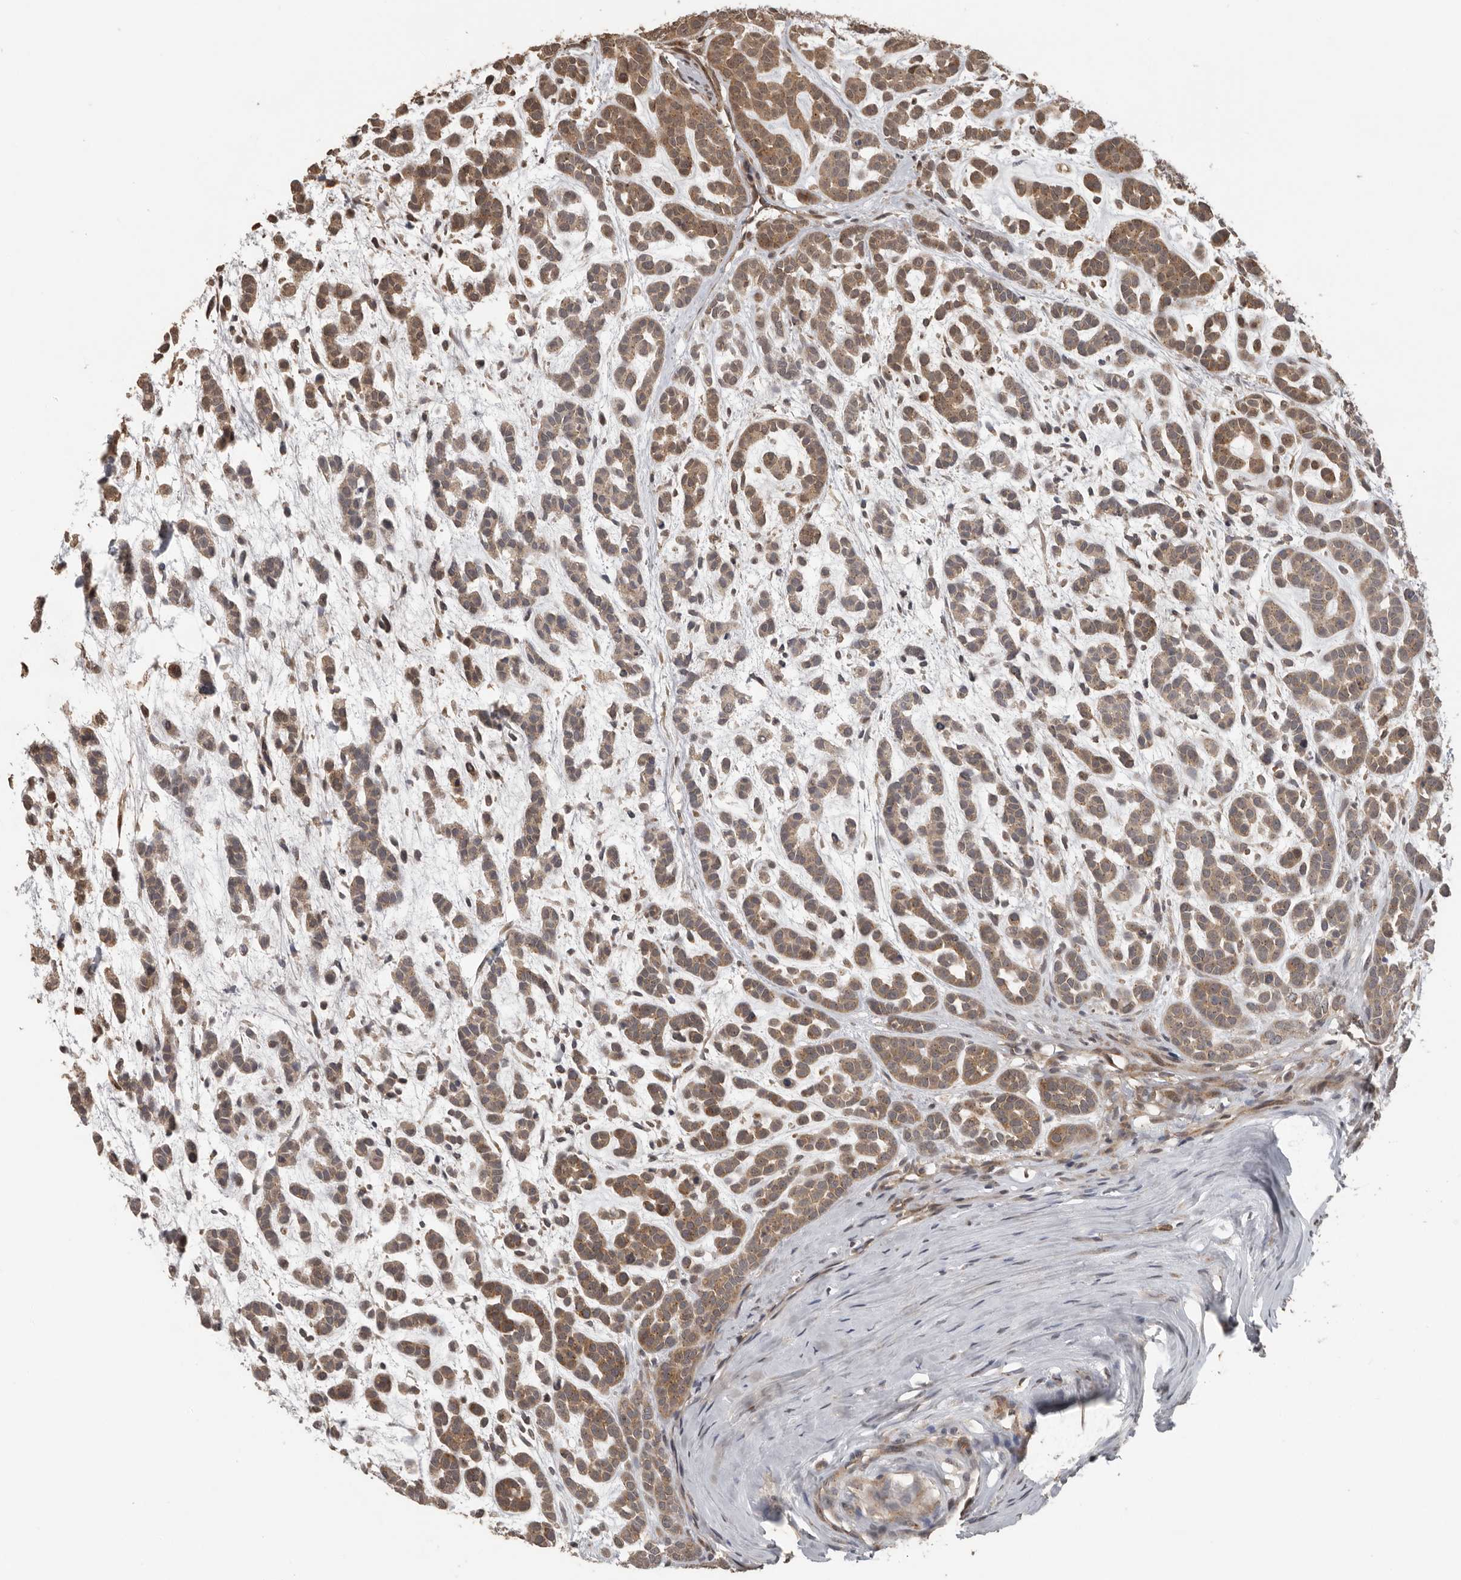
{"staining": {"intensity": "moderate", "quantity": ">75%", "location": "cytoplasmic/membranous"}, "tissue": "head and neck cancer", "cell_type": "Tumor cells", "image_type": "cancer", "snomed": [{"axis": "morphology", "description": "Adenocarcinoma, NOS"}, {"axis": "morphology", "description": "Adenoma, NOS"}, {"axis": "topography", "description": "Head-Neck"}], "caption": "Protein expression analysis of adenocarcinoma (head and neck) shows moderate cytoplasmic/membranous staining in approximately >75% of tumor cells.", "gene": "CEP350", "patient": {"sex": "female", "age": 55}}